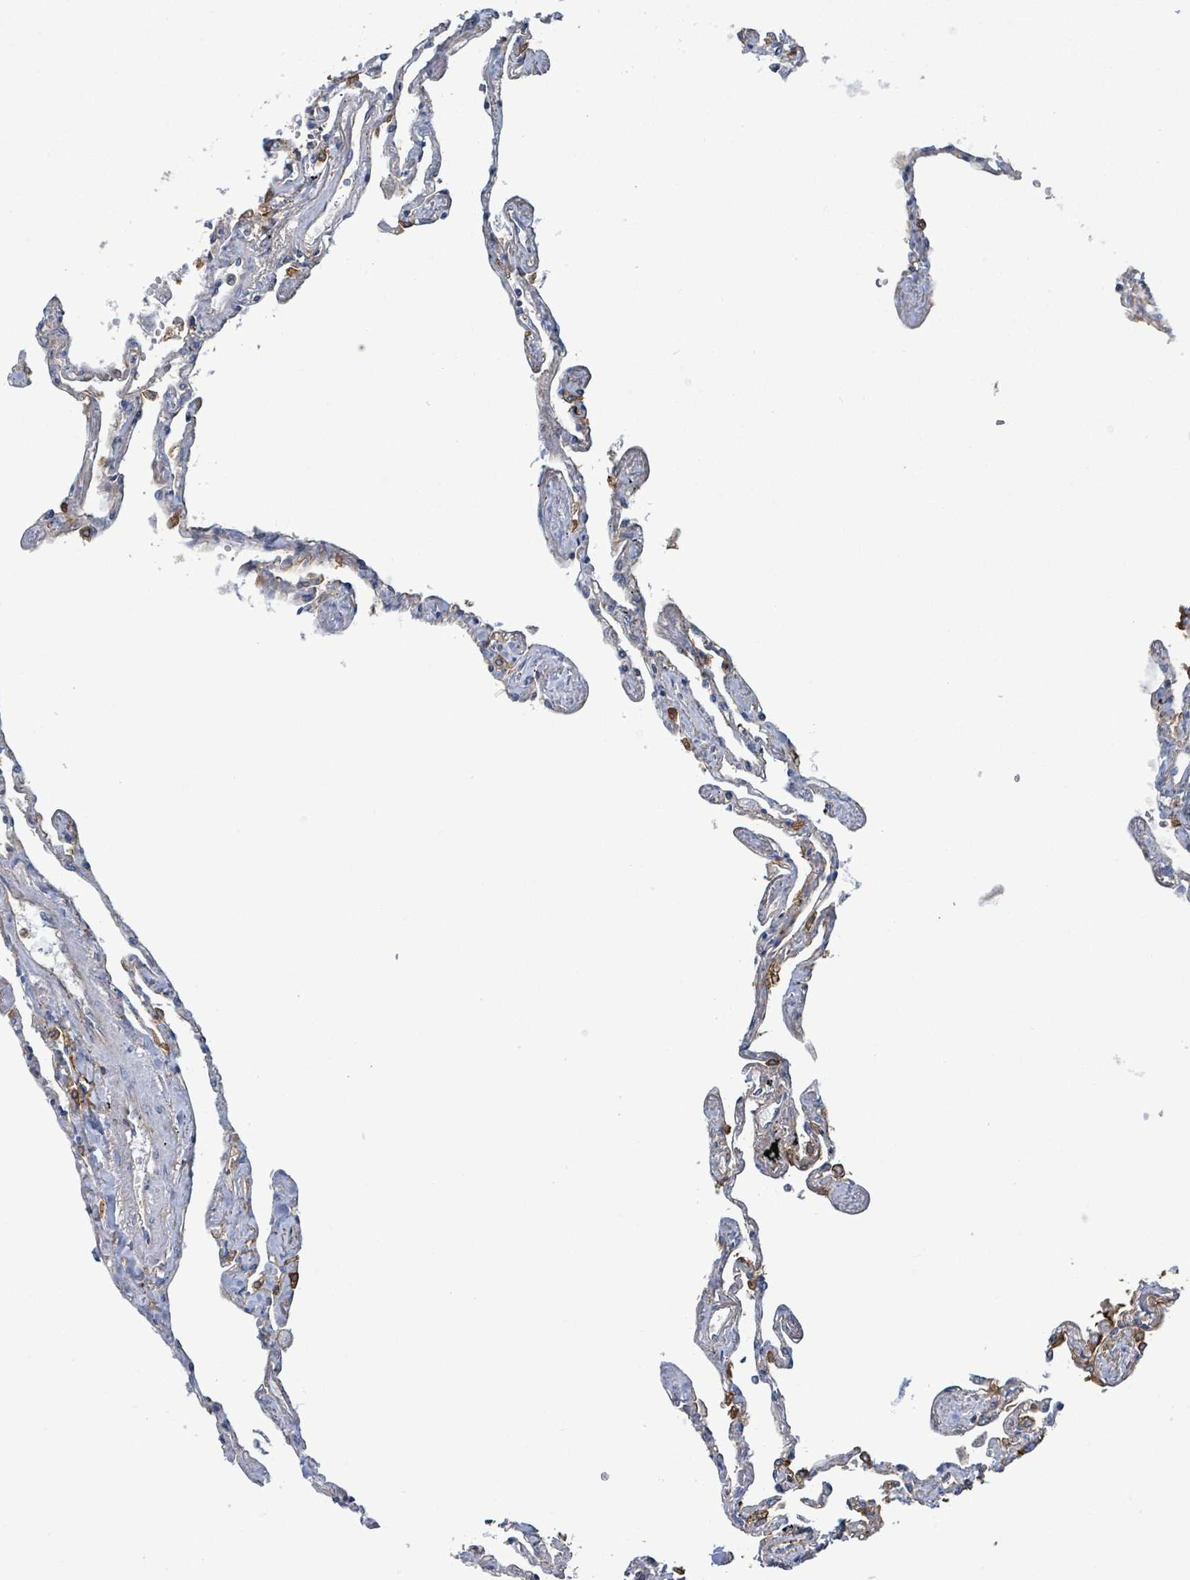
{"staining": {"intensity": "strong", "quantity": "<25%", "location": "cytoplasmic/membranous"}, "tissue": "lung", "cell_type": "Alveolar cells", "image_type": "normal", "snomed": [{"axis": "morphology", "description": "Normal tissue, NOS"}, {"axis": "topography", "description": "Lung"}], "caption": "This photomicrograph exhibits unremarkable lung stained with immunohistochemistry (IHC) to label a protein in brown. The cytoplasmic/membranous of alveolar cells show strong positivity for the protein. Nuclei are counter-stained blue.", "gene": "EGFL7", "patient": {"sex": "female", "age": 67}}